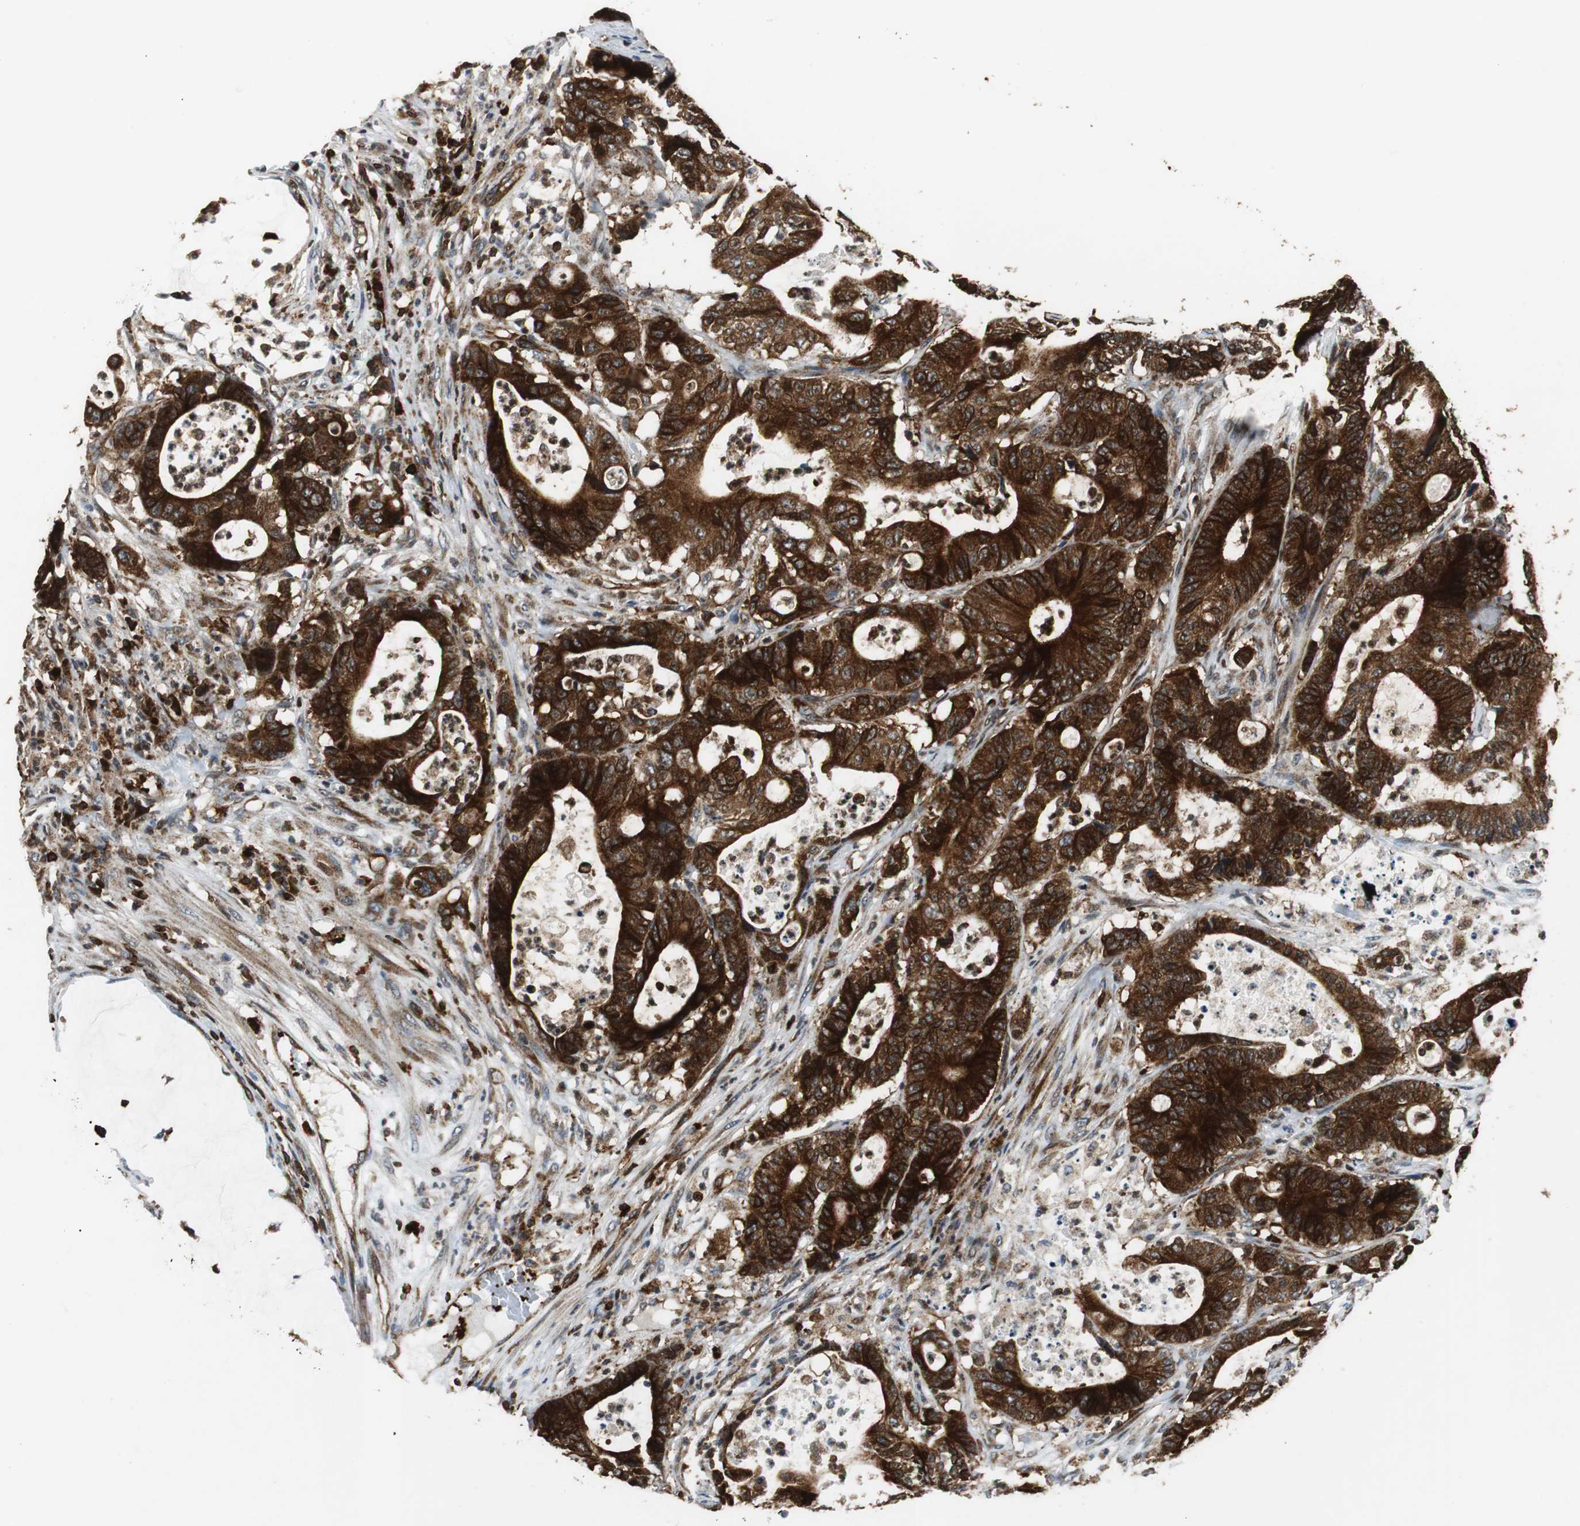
{"staining": {"intensity": "strong", "quantity": ">75%", "location": "cytoplasmic/membranous"}, "tissue": "colorectal cancer", "cell_type": "Tumor cells", "image_type": "cancer", "snomed": [{"axis": "morphology", "description": "Adenocarcinoma, NOS"}, {"axis": "topography", "description": "Colon"}], "caption": "Immunohistochemistry of adenocarcinoma (colorectal) shows high levels of strong cytoplasmic/membranous staining in approximately >75% of tumor cells.", "gene": "TUBA4A", "patient": {"sex": "female", "age": 84}}